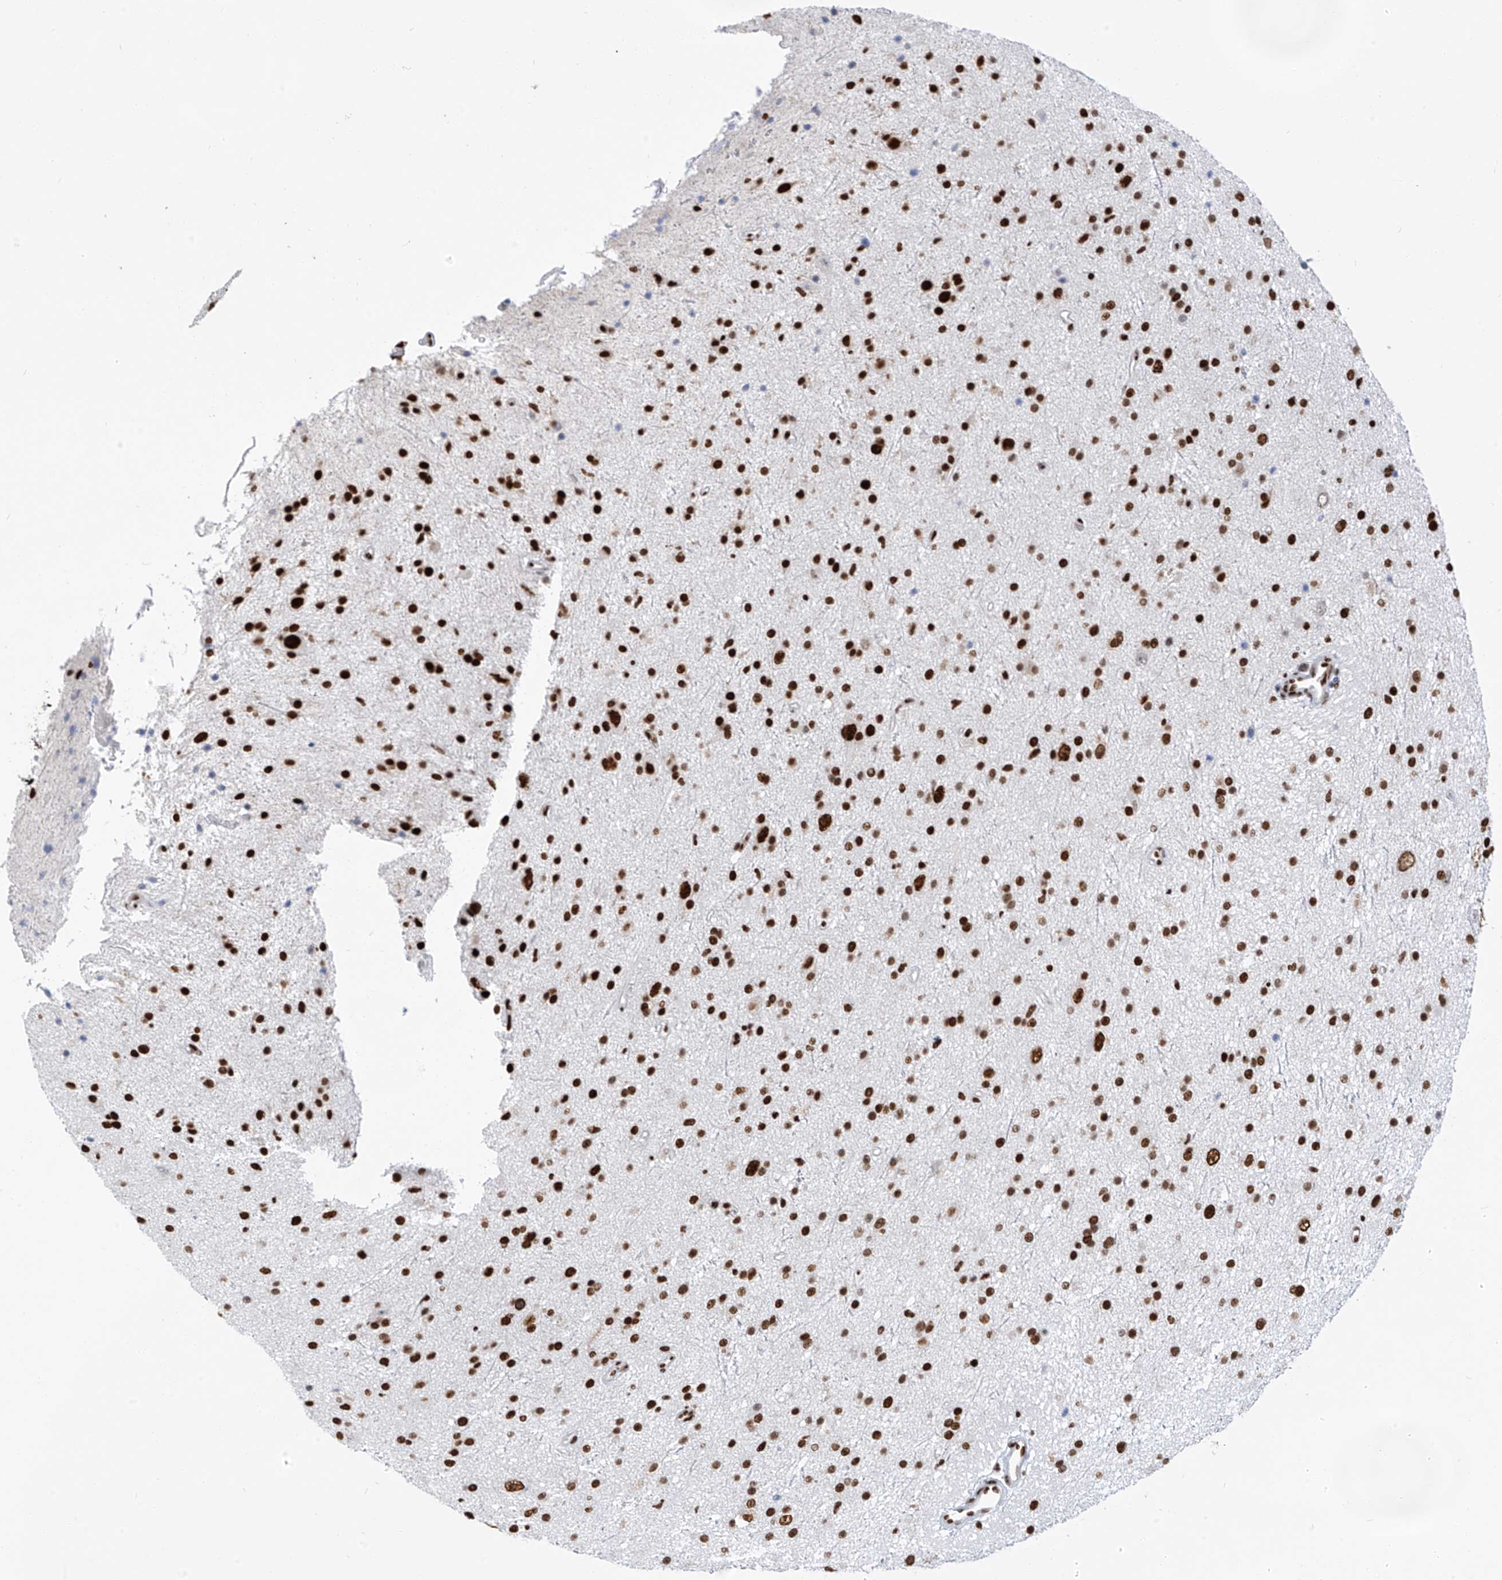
{"staining": {"intensity": "strong", "quantity": ">75%", "location": "nuclear"}, "tissue": "glioma", "cell_type": "Tumor cells", "image_type": "cancer", "snomed": [{"axis": "morphology", "description": "Glioma, malignant, Low grade"}, {"axis": "topography", "description": "Cerebral cortex"}], "caption": "IHC (DAB (3,3'-diaminobenzidine)) staining of human malignant low-grade glioma shows strong nuclear protein positivity in approximately >75% of tumor cells.", "gene": "KHSRP", "patient": {"sex": "female", "age": 39}}